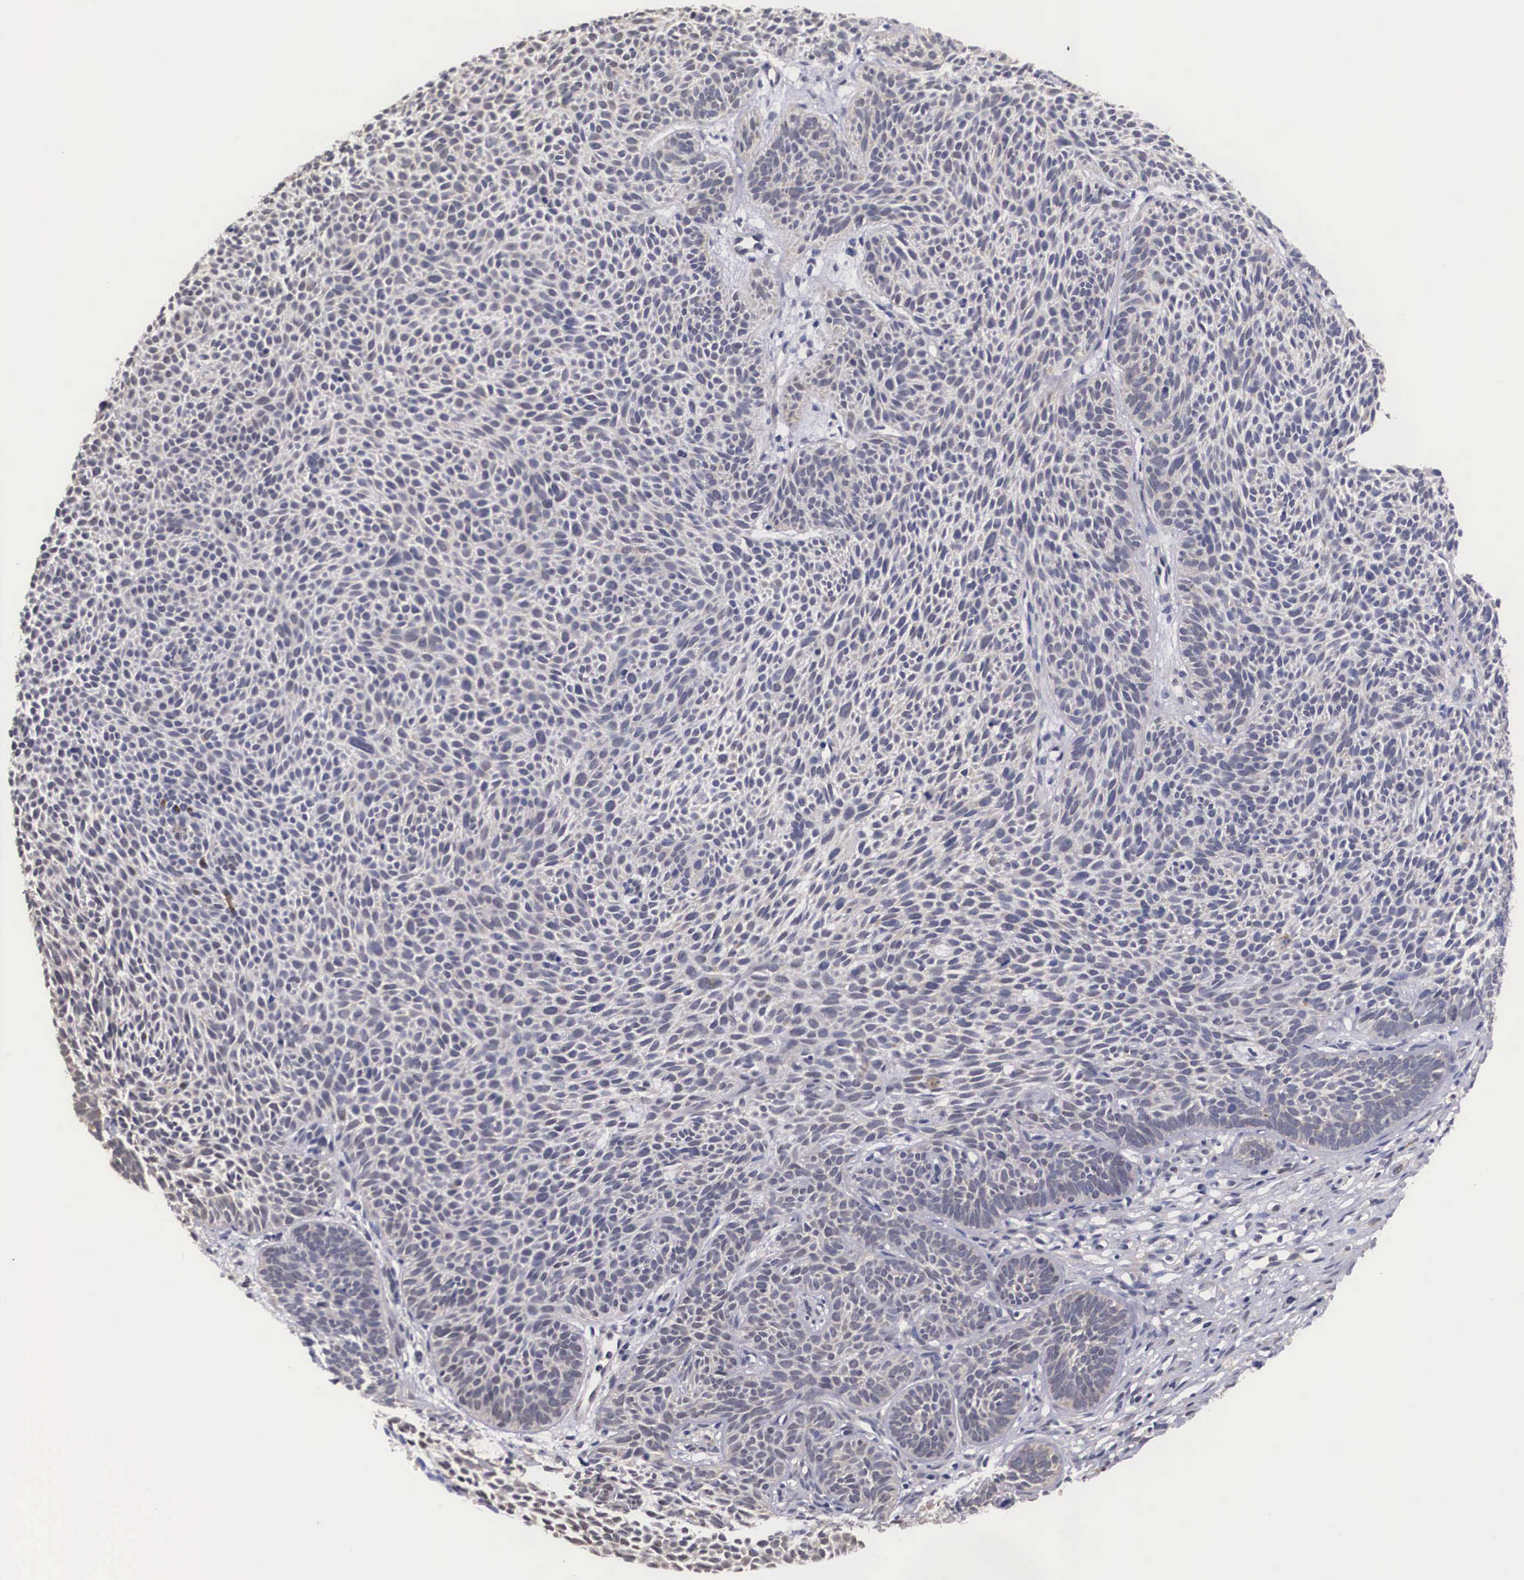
{"staining": {"intensity": "negative", "quantity": "none", "location": "none"}, "tissue": "skin cancer", "cell_type": "Tumor cells", "image_type": "cancer", "snomed": [{"axis": "morphology", "description": "Basal cell carcinoma"}, {"axis": "topography", "description": "Skin"}], "caption": "This is an IHC image of skin cancer. There is no staining in tumor cells.", "gene": "OTX2", "patient": {"sex": "male", "age": 84}}